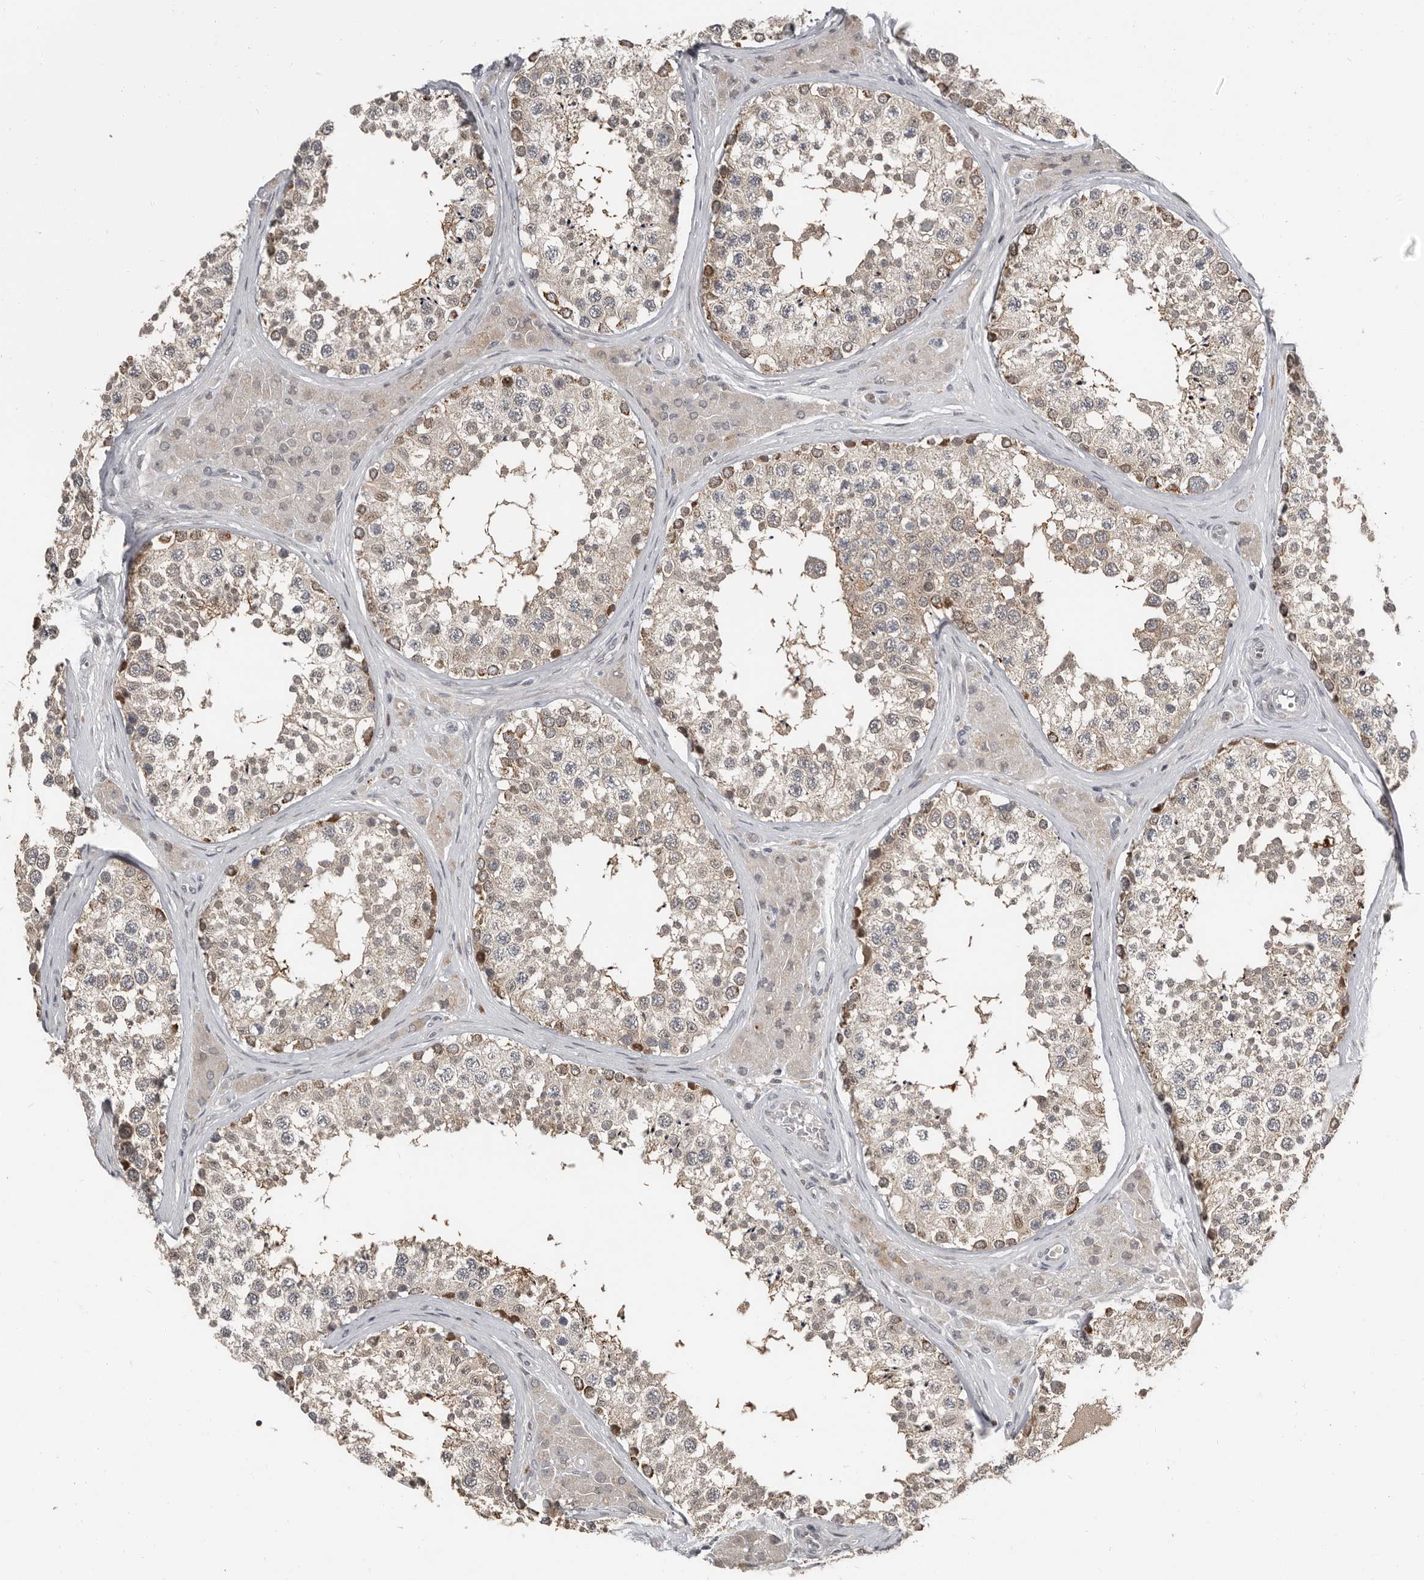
{"staining": {"intensity": "weak", "quantity": "25%-75%", "location": "cytoplasmic/membranous"}, "tissue": "testis", "cell_type": "Cells in seminiferous ducts", "image_type": "normal", "snomed": [{"axis": "morphology", "description": "Normal tissue, NOS"}, {"axis": "topography", "description": "Testis"}], "caption": "This photomicrograph exhibits IHC staining of benign testis, with low weak cytoplasmic/membranous positivity in approximately 25%-75% of cells in seminiferous ducts.", "gene": "APOL6", "patient": {"sex": "male", "age": 46}}